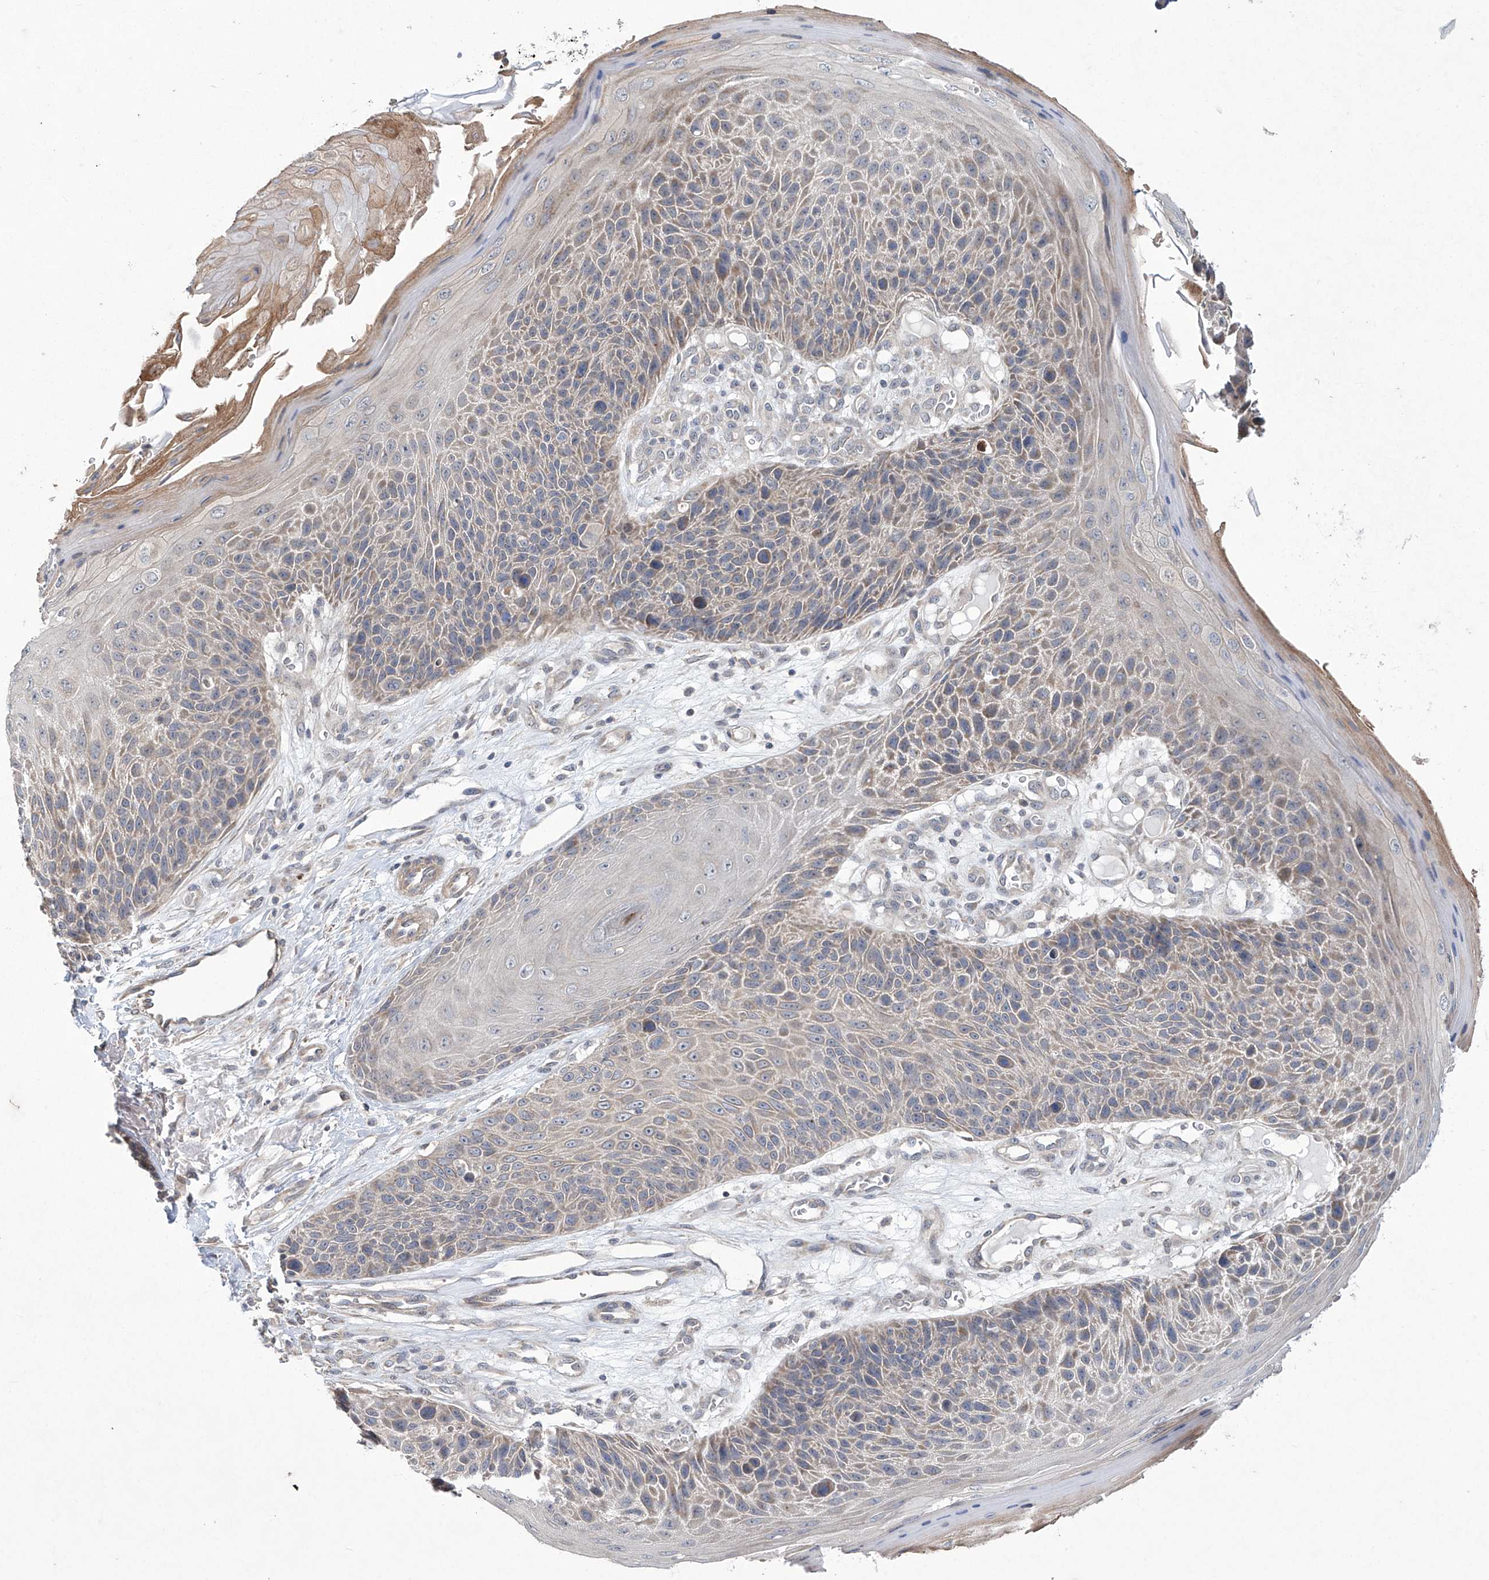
{"staining": {"intensity": "weak", "quantity": "<25%", "location": "cytoplasmic/membranous"}, "tissue": "skin cancer", "cell_type": "Tumor cells", "image_type": "cancer", "snomed": [{"axis": "morphology", "description": "Squamous cell carcinoma, NOS"}, {"axis": "topography", "description": "Skin"}], "caption": "The immunohistochemistry histopathology image has no significant staining in tumor cells of squamous cell carcinoma (skin) tissue. (Brightfield microscopy of DAB immunohistochemistry at high magnification).", "gene": "TRIM60", "patient": {"sex": "female", "age": 88}}